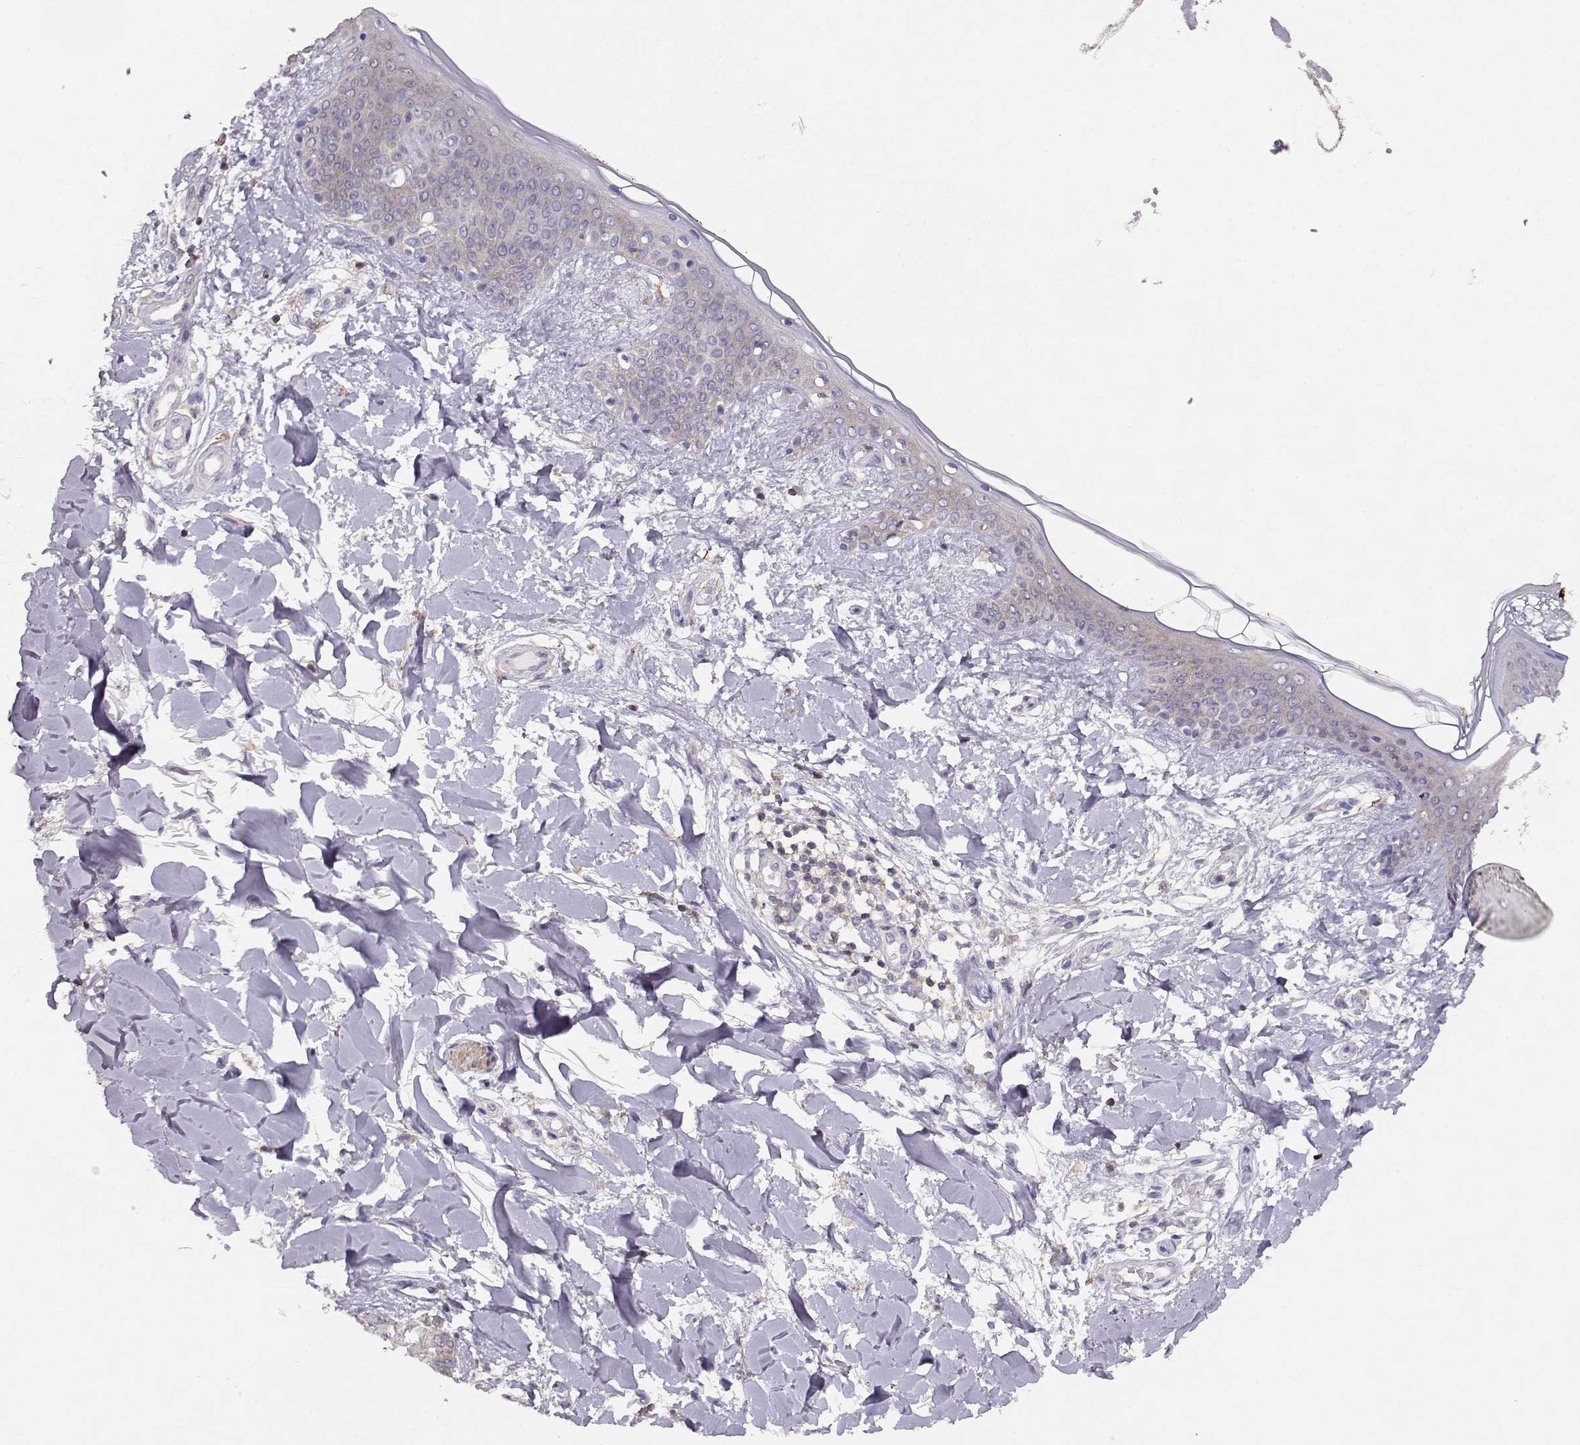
{"staining": {"intensity": "negative", "quantity": "none", "location": "none"}, "tissue": "skin", "cell_type": "Fibroblasts", "image_type": "normal", "snomed": [{"axis": "morphology", "description": "Normal tissue, NOS"}, {"axis": "topography", "description": "Skin"}], "caption": "Immunohistochemistry (IHC) of benign human skin demonstrates no positivity in fibroblasts.", "gene": "DAPL1", "patient": {"sex": "female", "age": 34}}